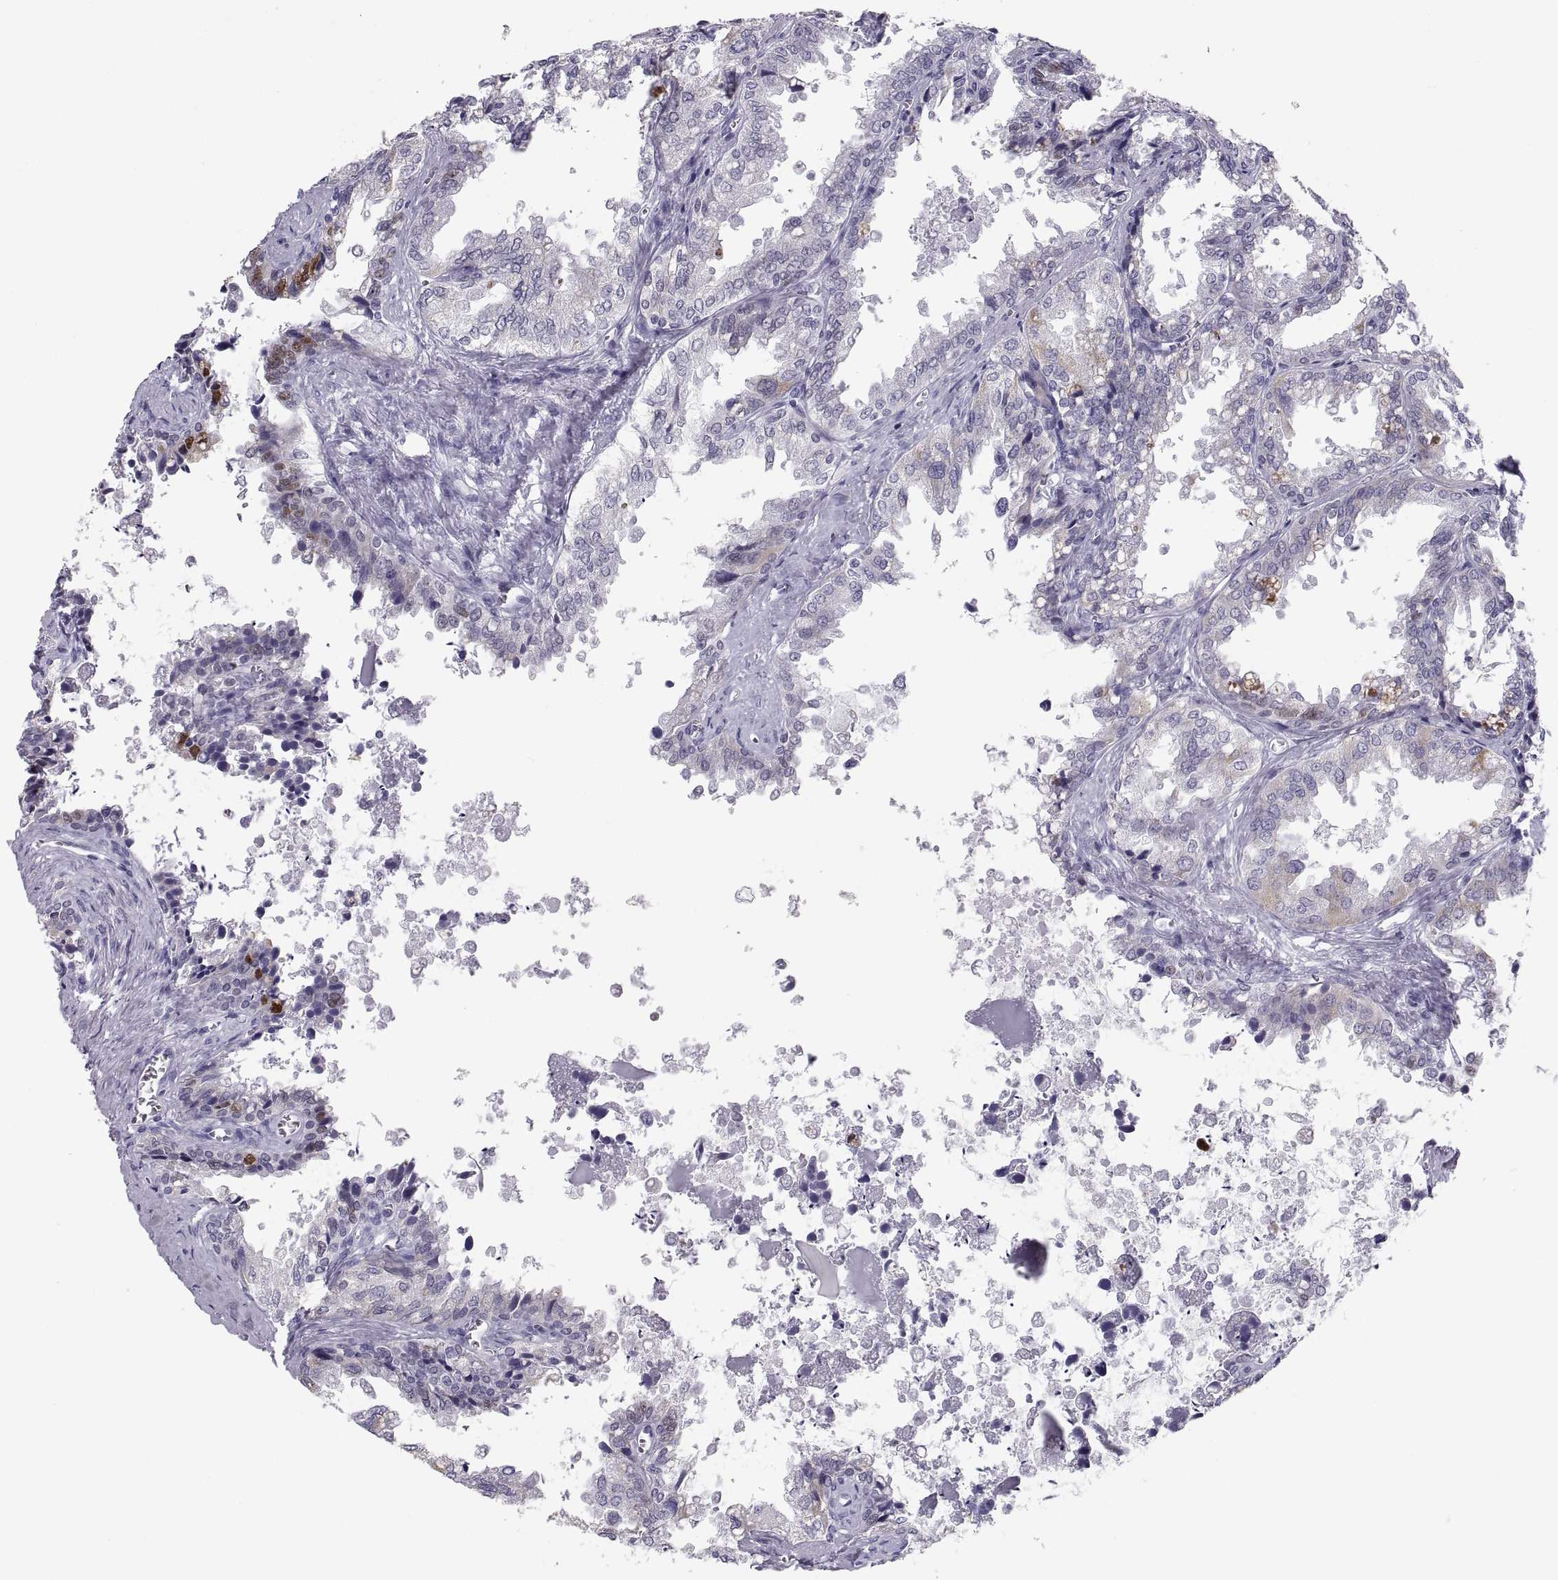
{"staining": {"intensity": "strong", "quantity": "<25%", "location": "cytoplasmic/membranous"}, "tissue": "seminal vesicle", "cell_type": "Glandular cells", "image_type": "normal", "snomed": [{"axis": "morphology", "description": "Normal tissue, NOS"}, {"axis": "topography", "description": "Seminal veicle"}], "caption": "Protein staining reveals strong cytoplasmic/membranous staining in approximately <25% of glandular cells in benign seminal vesicle.", "gene": "PAX2", "patient": {"sex": "male", "age": 67}}